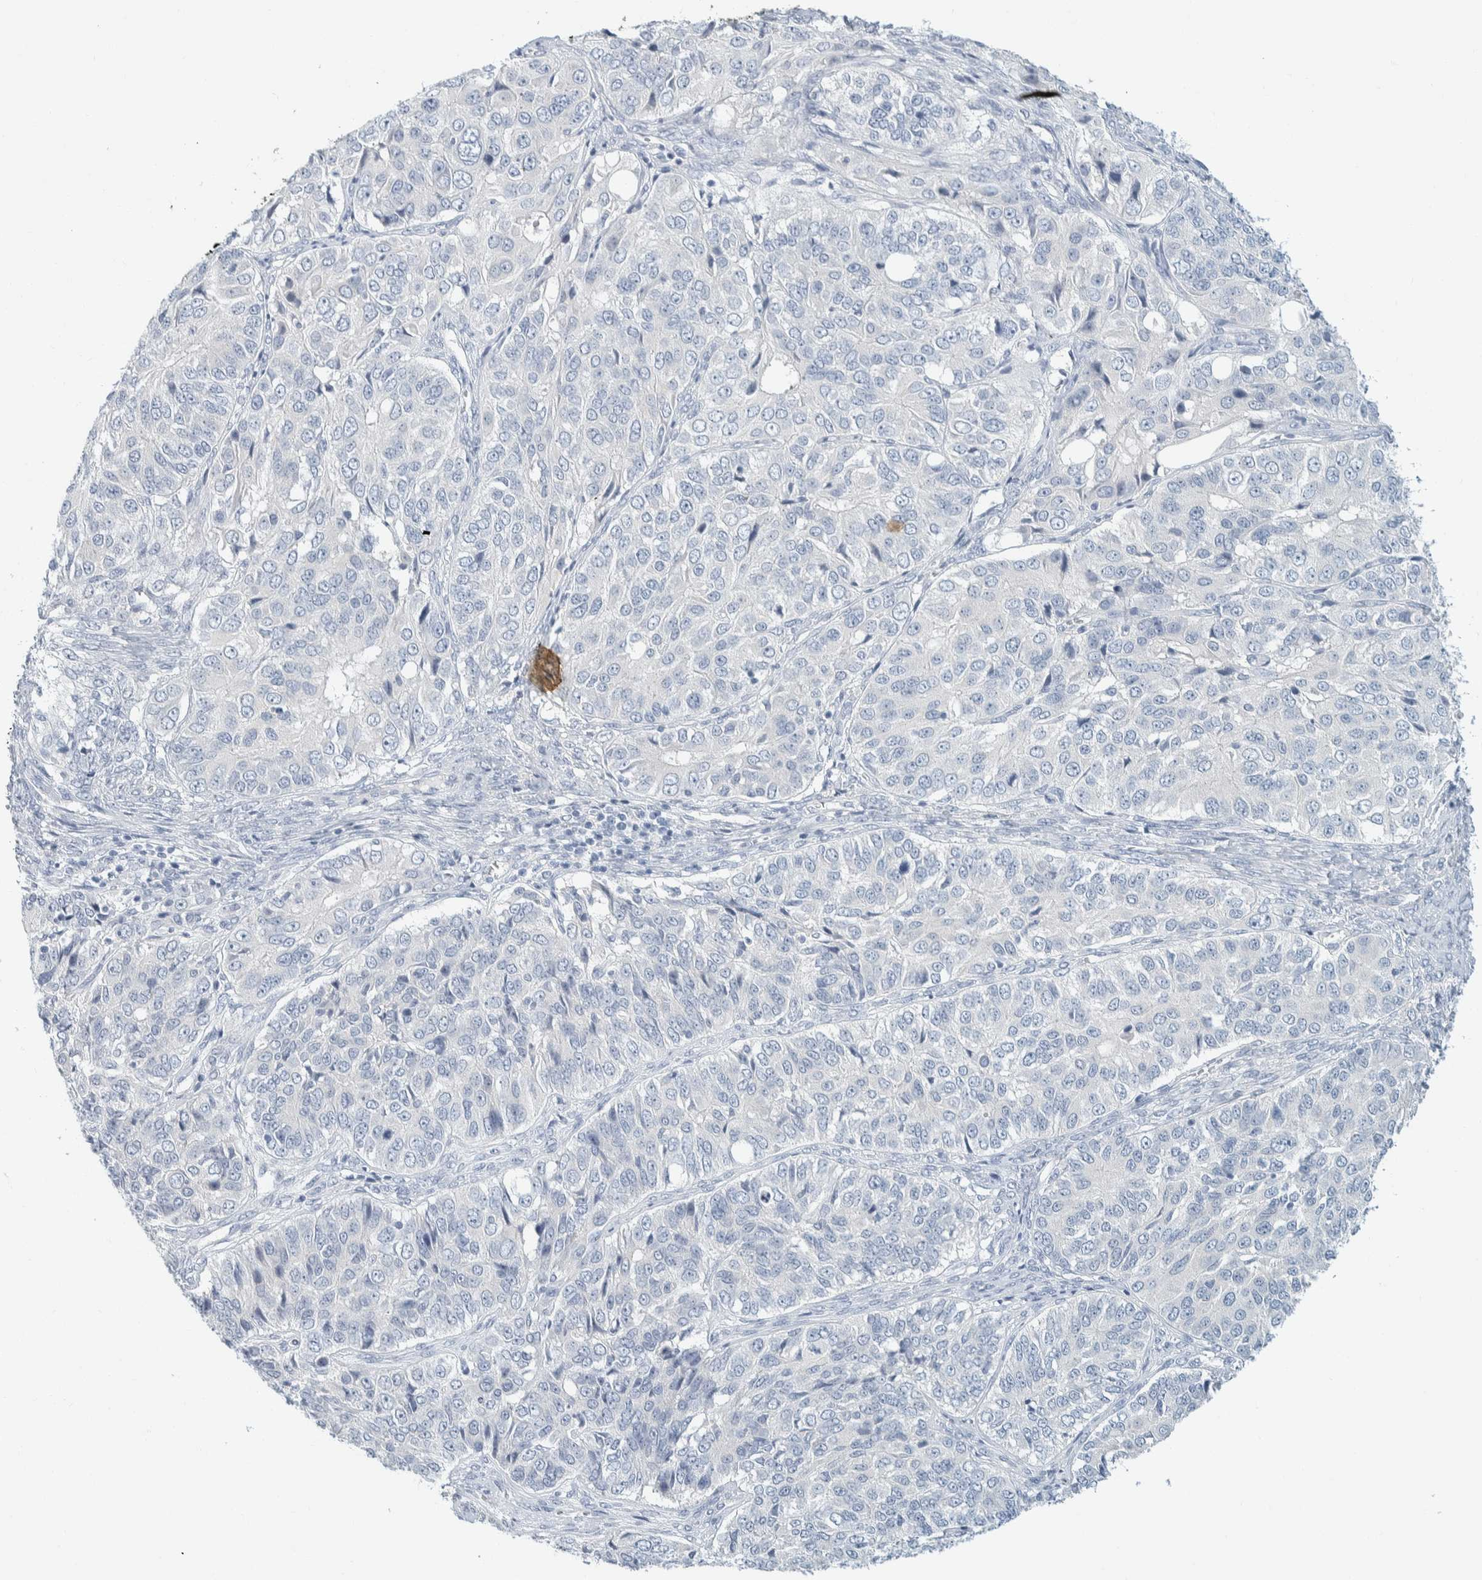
{"staining": {"intensity": "negative", "quantity": "none", "location": "none"}, "tissue": "ovarian cancer", "cell_type": "Tumor cells", "image_type": "cancer", "snomed": [{"axis": "morphology", "description": "Carcinoma, endometroid"}, {"axis": "topography", "description": "Ovary"}], "caption": "The micrograph exhibits no significant positivity in tumor cells of ovarian cancer (endometroid carcinoma).", "gene": "ALOX12B", "patient": {"sex": "female", "age": 51}}